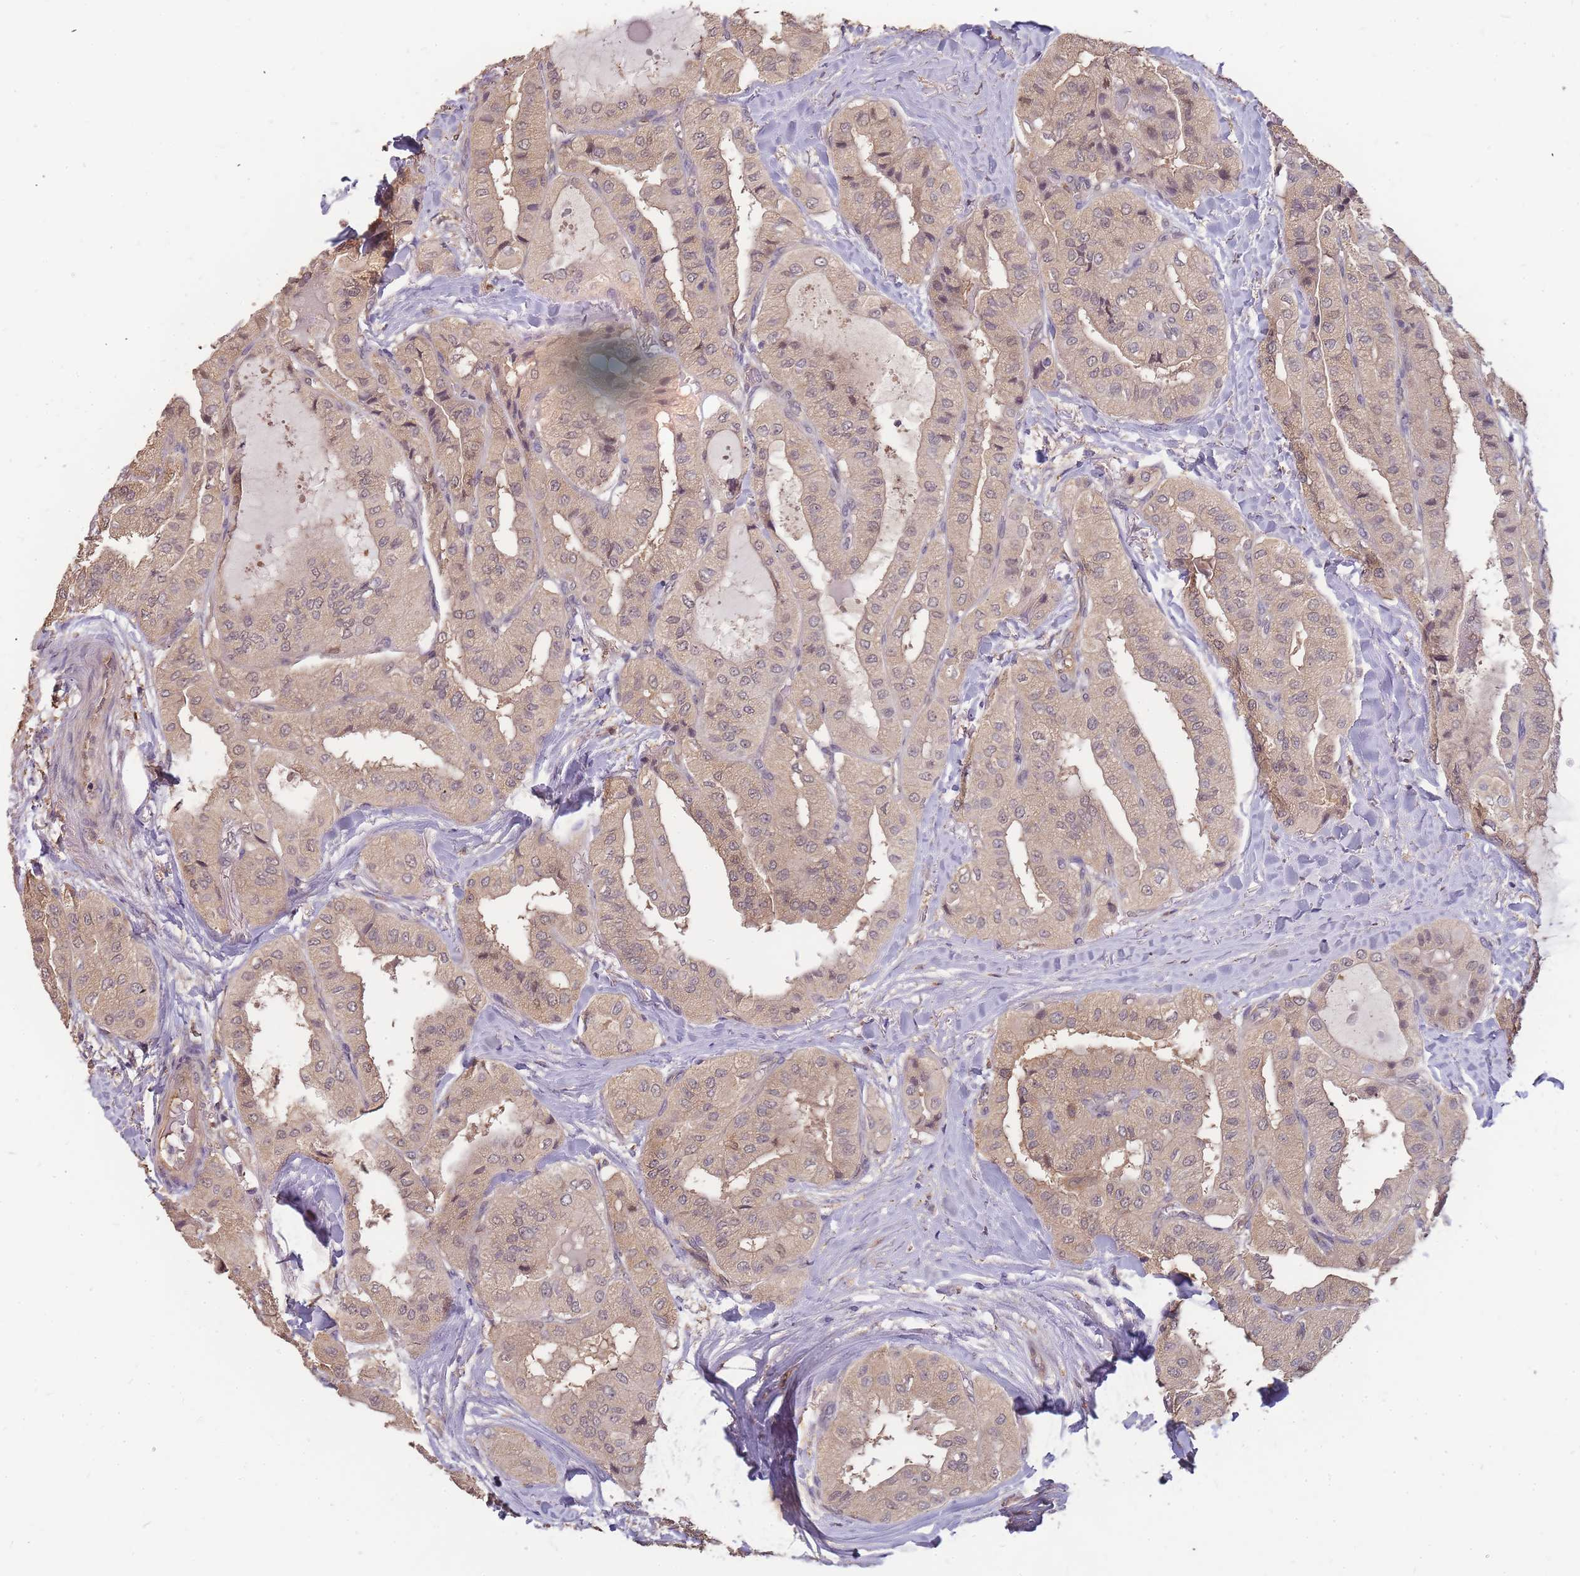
{"staining": {"intensity": "weak", "quantity": ">75%", "location": "cytoplasmic/membranous"}, "tissue": "thyroid cancer", "cell_type": "Tumor cells", "image_type": "cancer", "snomed": [{"axis": "morphology", "description": "Papillary adenocarcinoma, NOS"}, {"axis": "topography", "description": "Thyroid gland"}], "caption": "A brown stain labels weak cytoplasmic/membranous positivity of a protein in thyroid cancer (papillary adenocarcinoma) tumor cells.", "gene": "CDKN2AIPNL", "patient": {"sex": "female", "age": 59}}